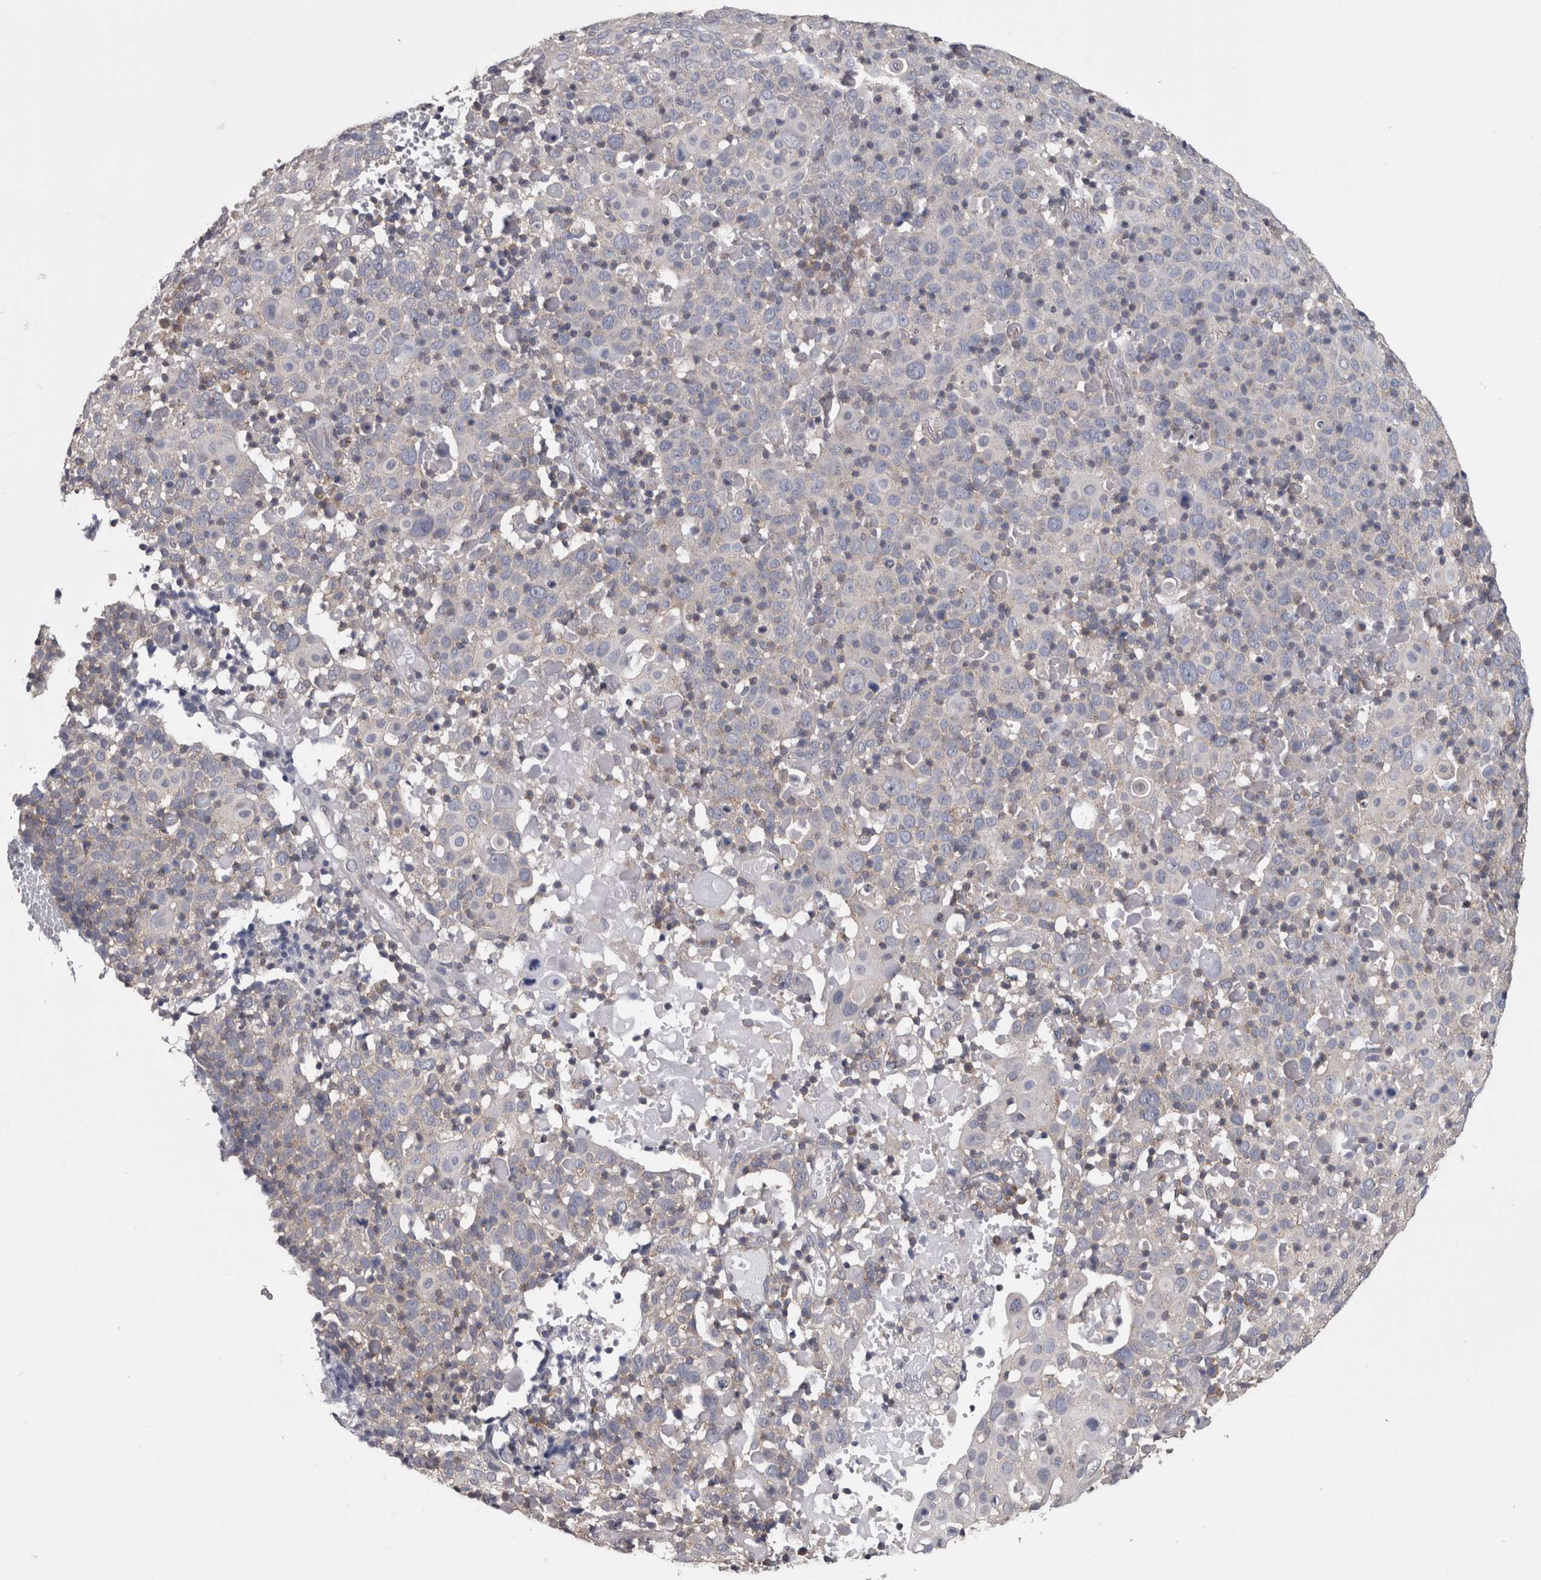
{"staining": {"intensity": "negative", "quantity": "none", "location": "none"}, "tissue": "cervical cancer", "cell_type": "Tumor cells", "image_type": "cancer", "snomed": [{"axis": "morphology", "description": "Squamous cell carcinoma, NOS"}, {"axis": "topography", "description": "Cervix"}], "caption": "There is no significant expression in tumor cells of cervical squamous cell carcinoma.", "gene": "DDX6", "patient": {"sex": "female", "age": 74}}